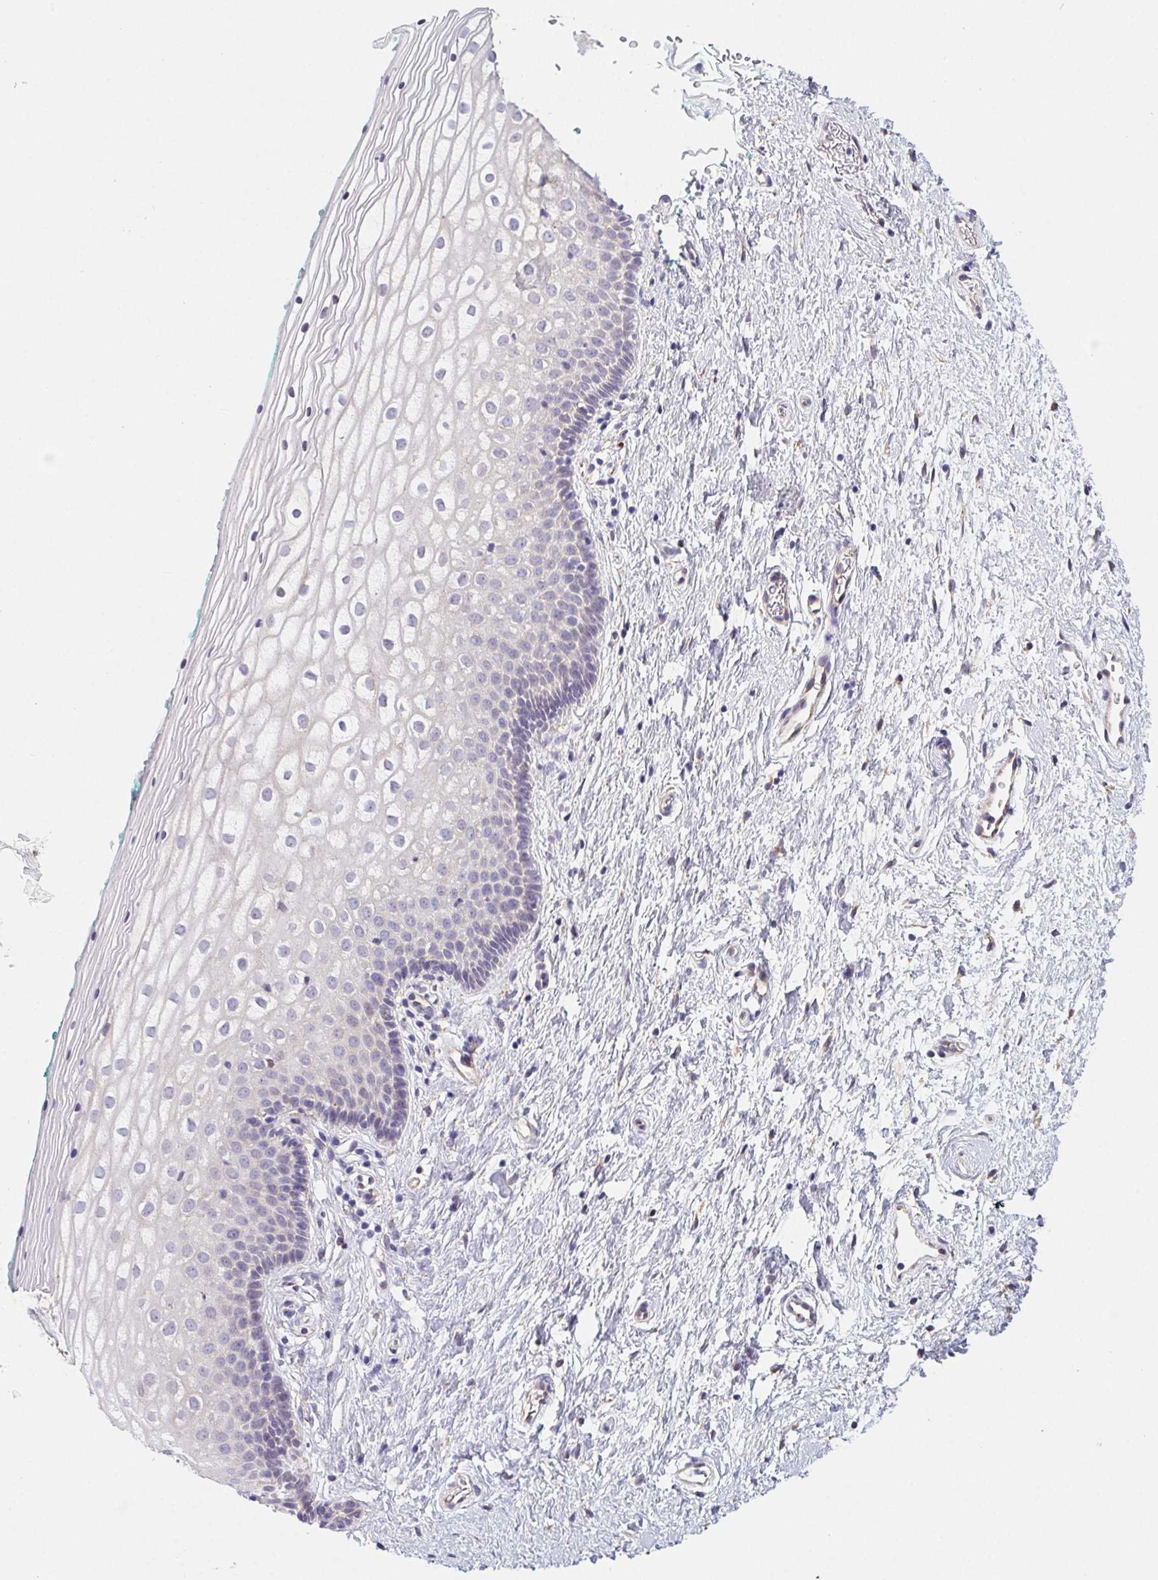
{"staining": {"intensity": "weak", "quantity": "<25%", "location": "cytoplasmic/membranous"}, "tissue": "vagina", "cell_type": "Squamous epithelial cells", "image_type": "normal", "snomed": [{"axis": "morphology", "description": "Normal tissue, NOS"}, {"axis": "topography", "description": "Vagina"}], "caption": "There is no significant positivity in squamous epithelial cells of vagina. (Stains: DAB (3,3'-diaminobenzidine) immunohistochemistry with hematoxylin counter stain, Microscopy: brightfield microscopy at high magnification).", "gene": "ADAM8", "patient": {"sex": "female", "age": 36}}